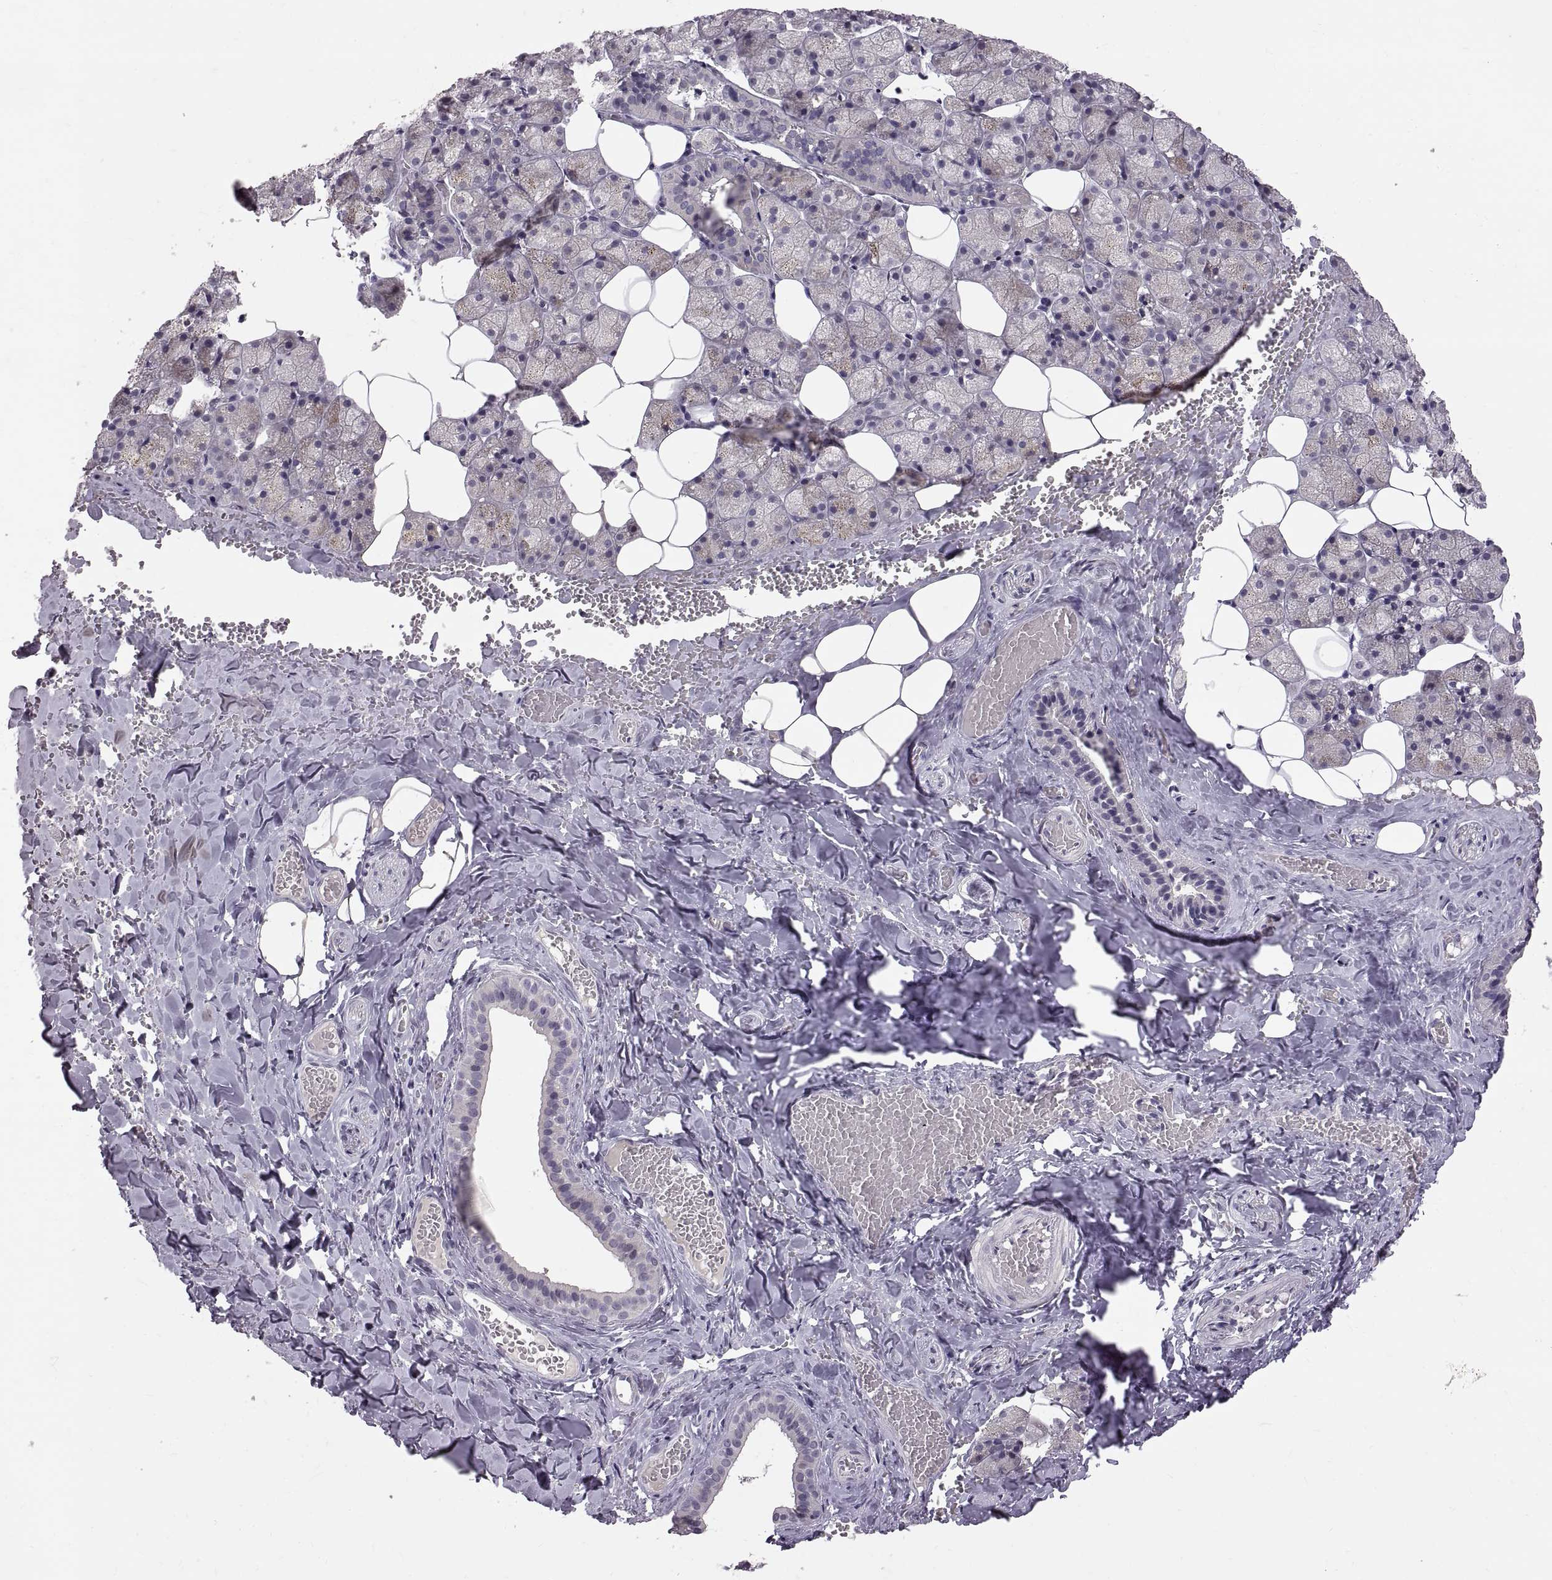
{"staining": {"intensity": "negative", "quantity": "none", "location": "none"}, "tissue": "salivary gland", "cell_type": "Glandular cells", "image_type": "normal", "snomed": [{"axis": "morphology", "description": "Normal tissue, NOS"}, {"axis": "topography", "description": "Salivary gland"}], "caption": "An image of salivary gland stained for a protein exhibits no brown staining in glandular cells. (DAB IHC with hematoxylin counter stain).", "gene": "CDH2", "patient": {"sex": "male", "age": 38}}